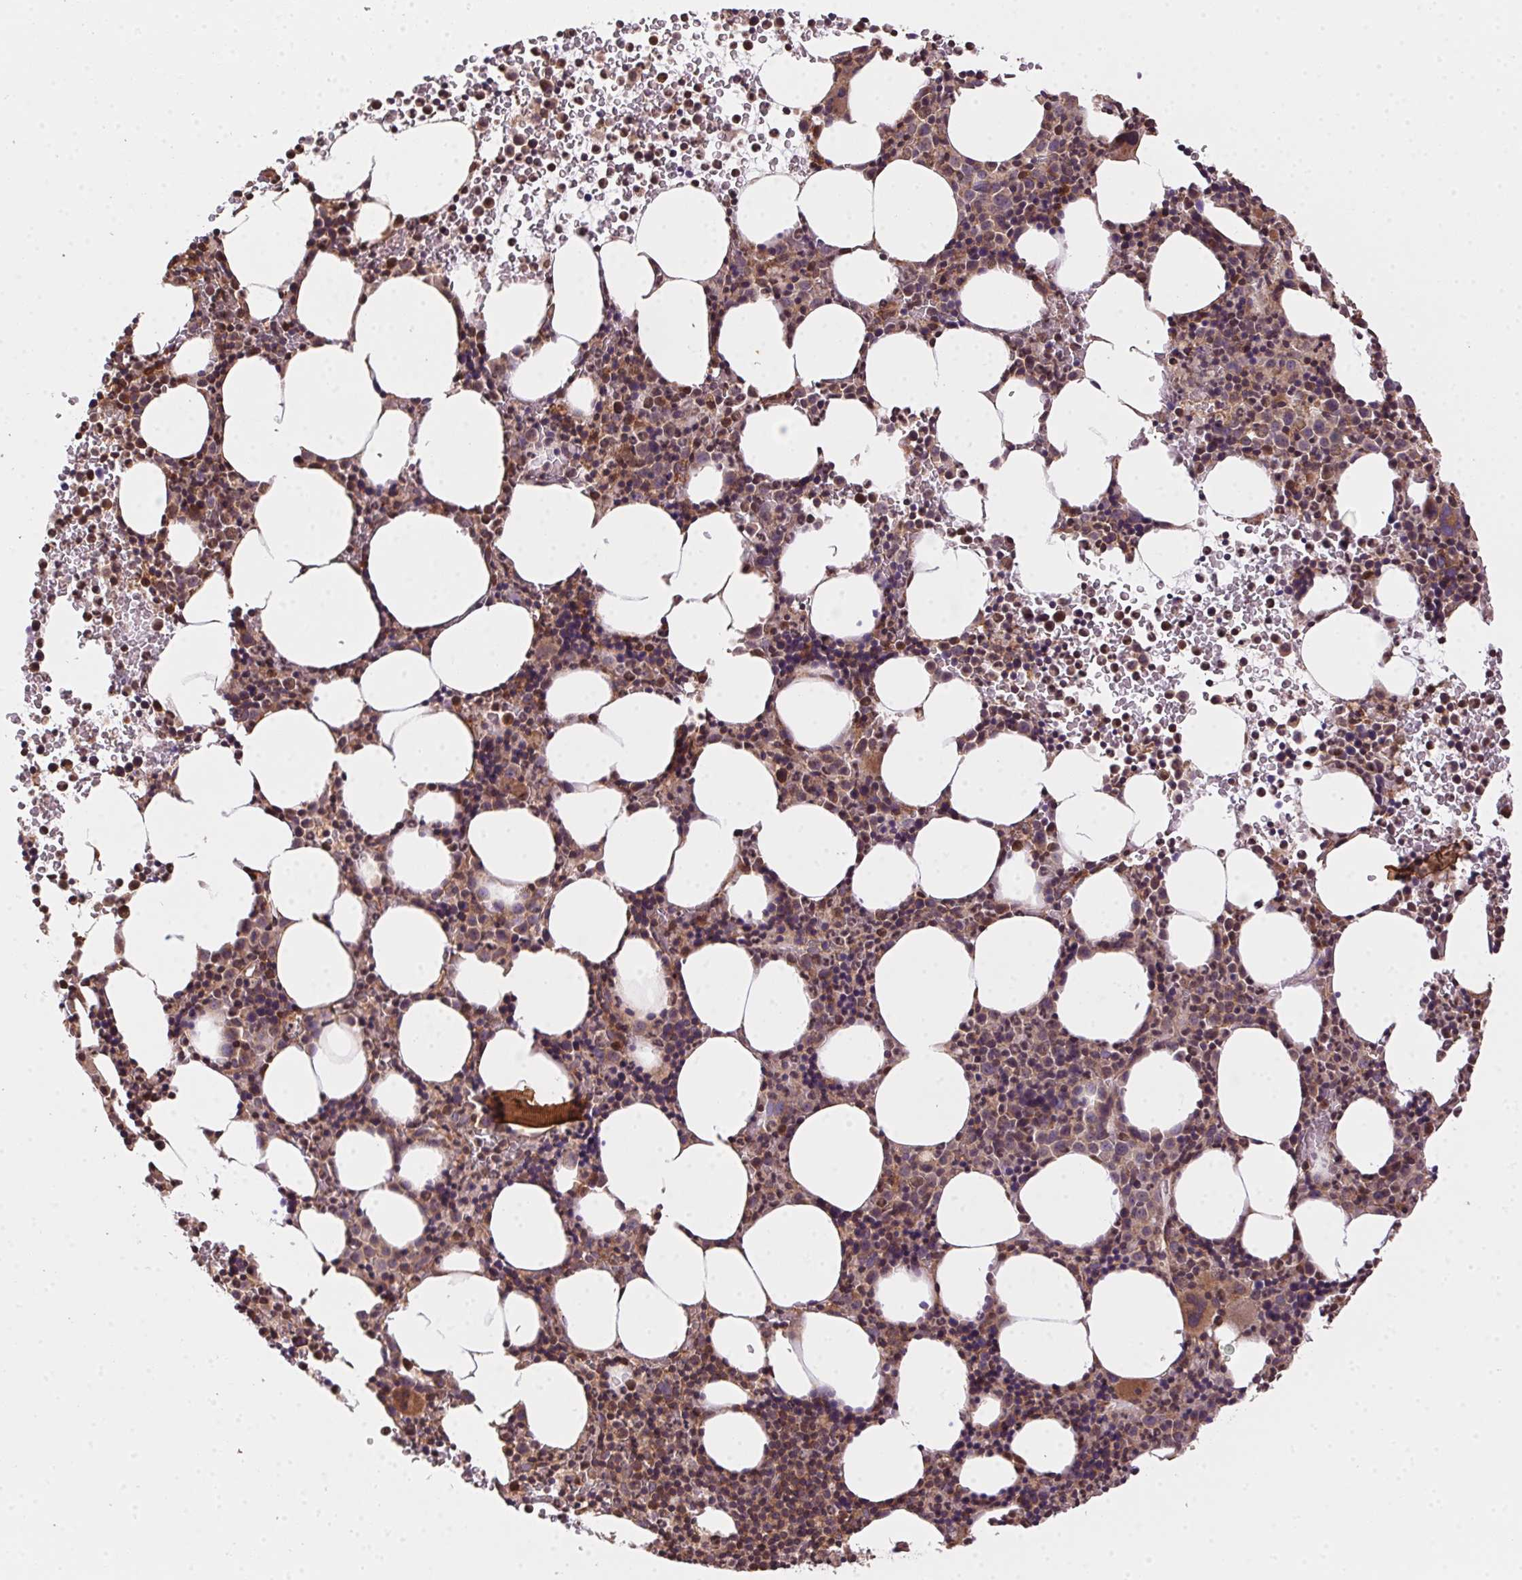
{"staining": {"intensity": "weak", "quantity": ">75%", "location": "cytoplasmic/membranous,nuclear"}, "tissue": "bone marrow", "cell_type": "Hematopoietic cells", "image_type": "normal", "snomed": [{"axis": "morphology", "description": "Normal tissue, NOS"}, {"axis": "topography", "description": "Bone marrow"}], "caption": "IHC of benign bone marrow reveals low levels of weak cytoplasmic/membranous,nuclear staining in approximately >75% of hematopoietic cells.", "gene": "MEX3D", "patient": {"sex": "male", "age": 58}}